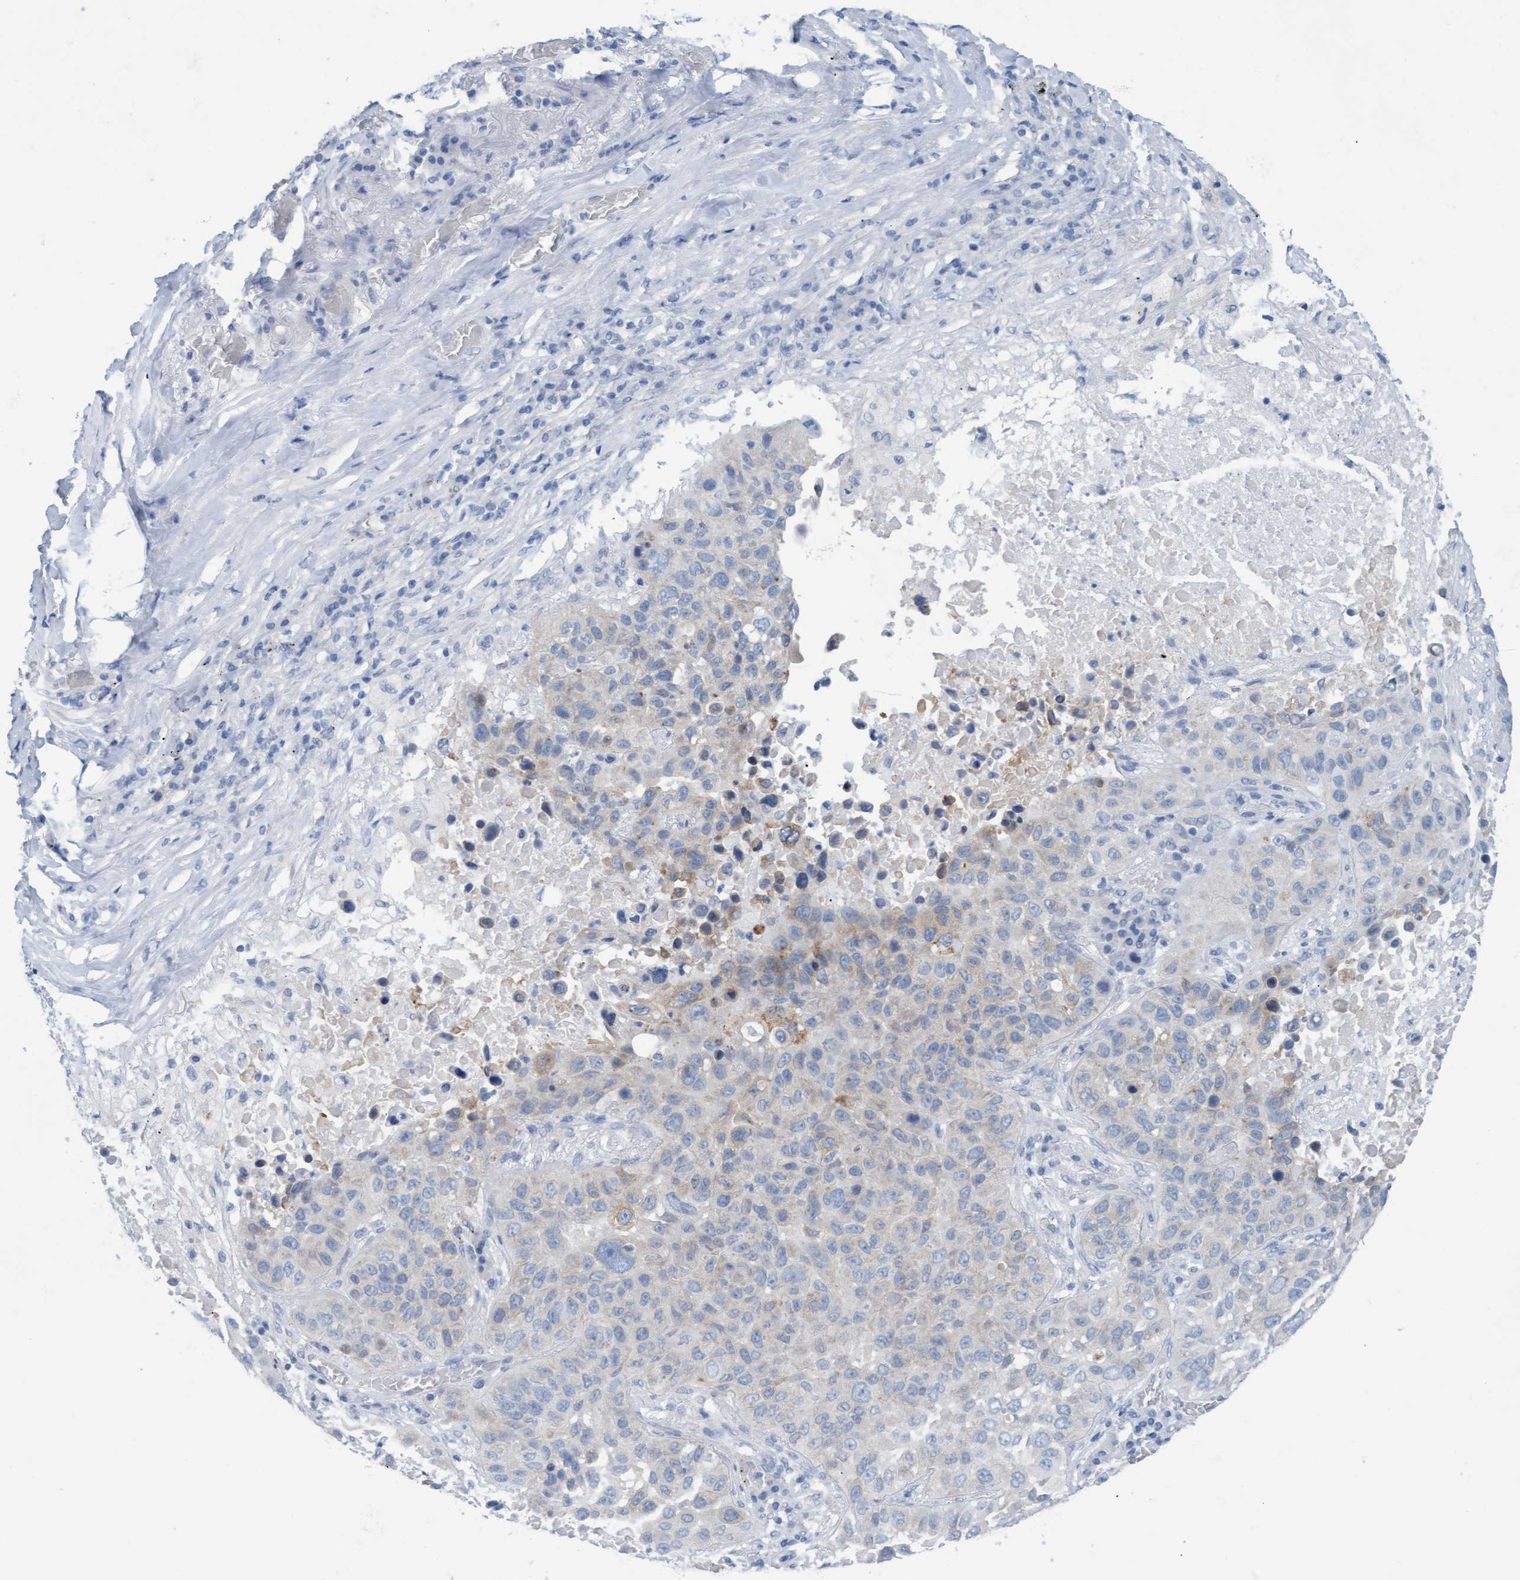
{"staining": {"intensity": "weak", "quantity": "<25%", "location": "cytoplasmic/membranous"}, "tissue": "lung cancer", "cell_type": "Tumor cells", "image_type": "cancer", "snomed": [{"axis": "morphology", "description": "Squamous cell carcinoma, NOS"}, {"axis": "topography", "description": "Lung"}], "caption": "Immunohistochemical staining of human lung squamous cell carcinoma displays no significant expression in tumor cells. (DAB (3,3'-diaminobenzidine) immunohistochemistry (IHC) with hematoxylin counter stain).", "gene": "SSTR3", "patient": {"sex": "male", "age": 57}}